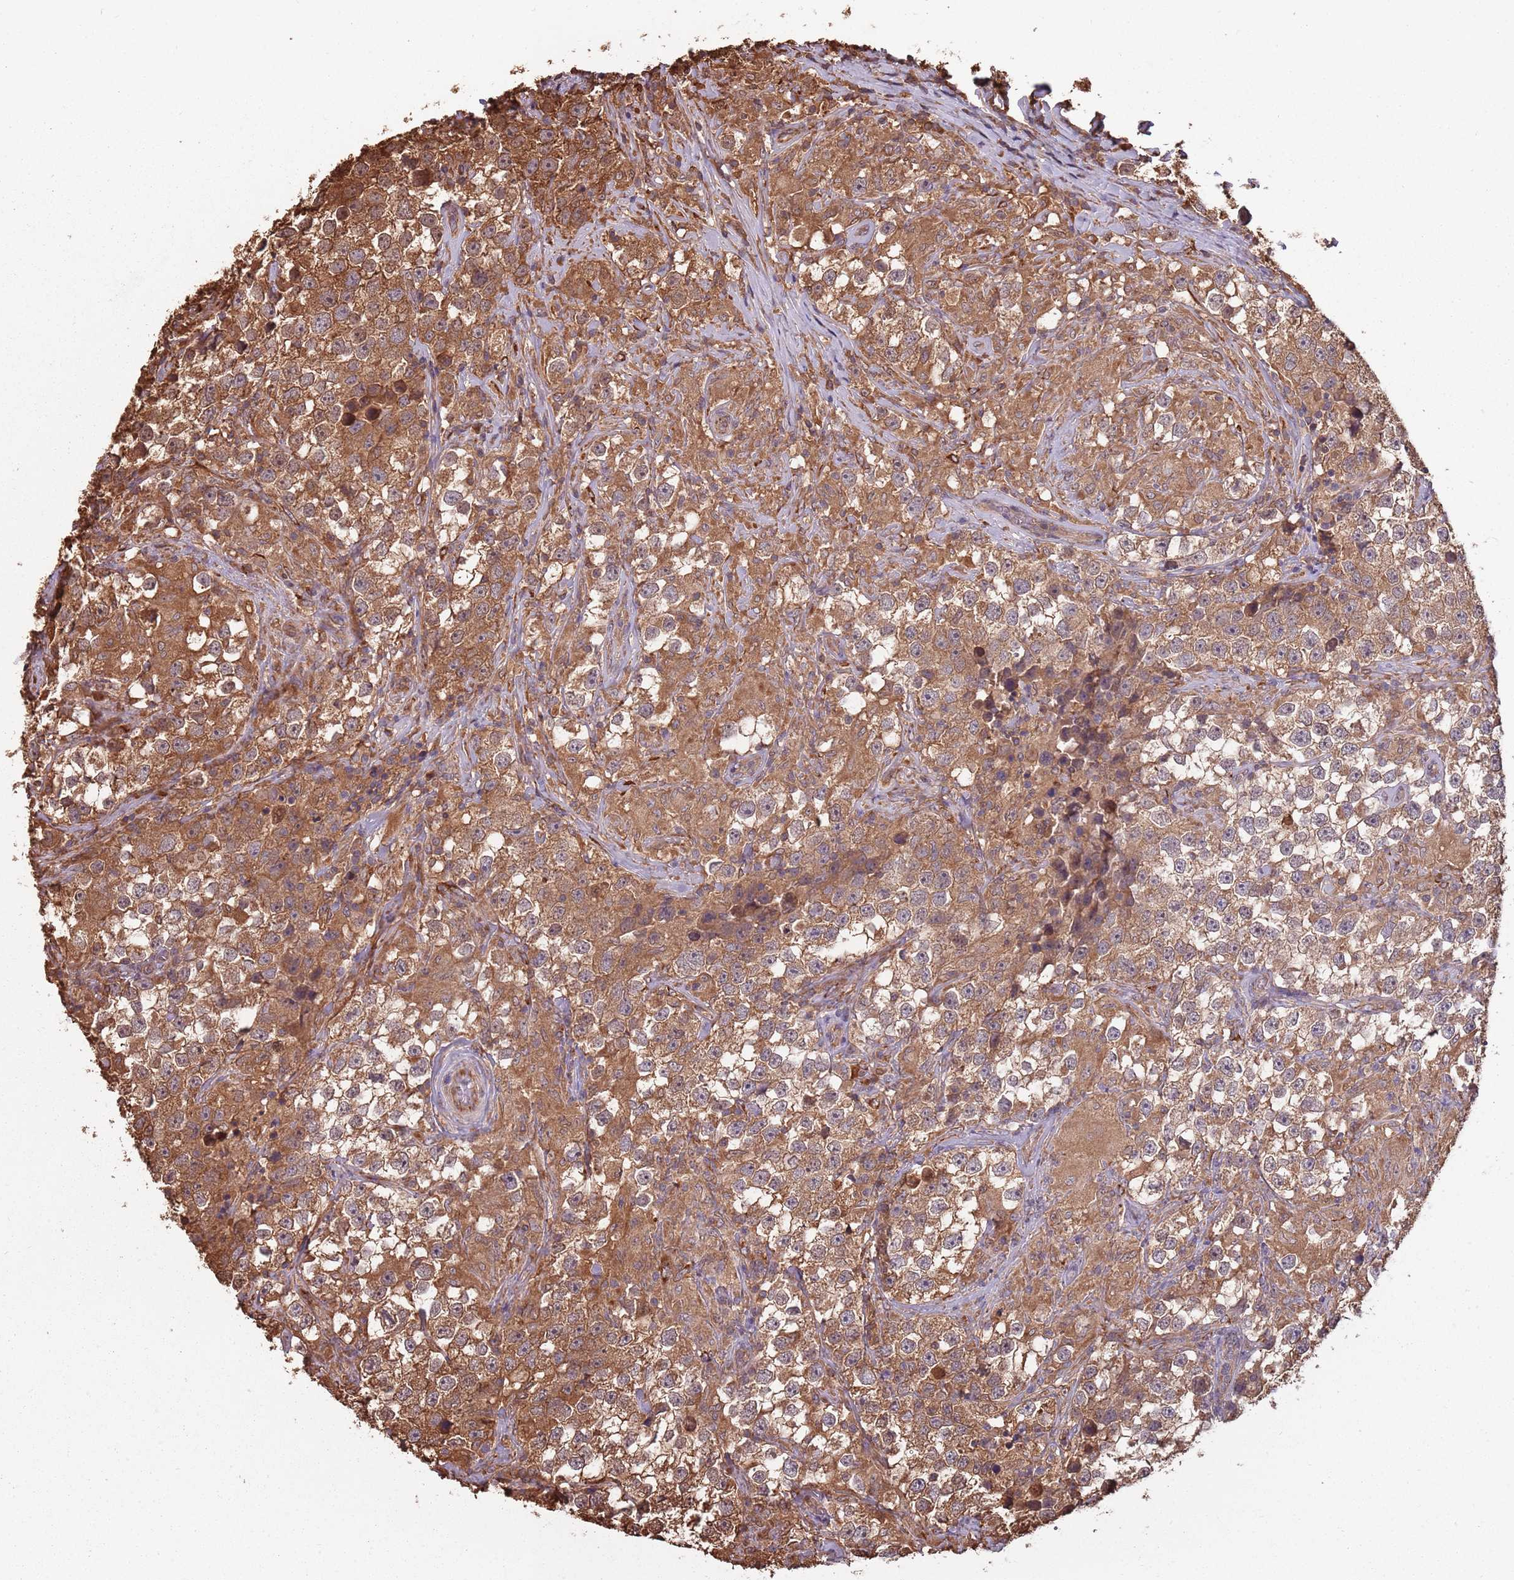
{"staining": {"intensity": "moderate", "quantity": ">75%", "location": "cytoplasmic/membranous"}, "tissue": "testis cancer", "cell_type": "Tumor cells", "image_type": "cancer", "snomed": [{"axis": "morphology", "description": "Seminoma, NOS"}, {"axis": "topography", "description": "Testis"}], "caption": "This is a micrograph of immunohistochemistry (IHC) staining of seminoma (testis), which shows moderate expression in the cytoplasmic/membranous of tumor cells.", "gene": "COG4", "patient": {"sex": "male", "age": 46}}